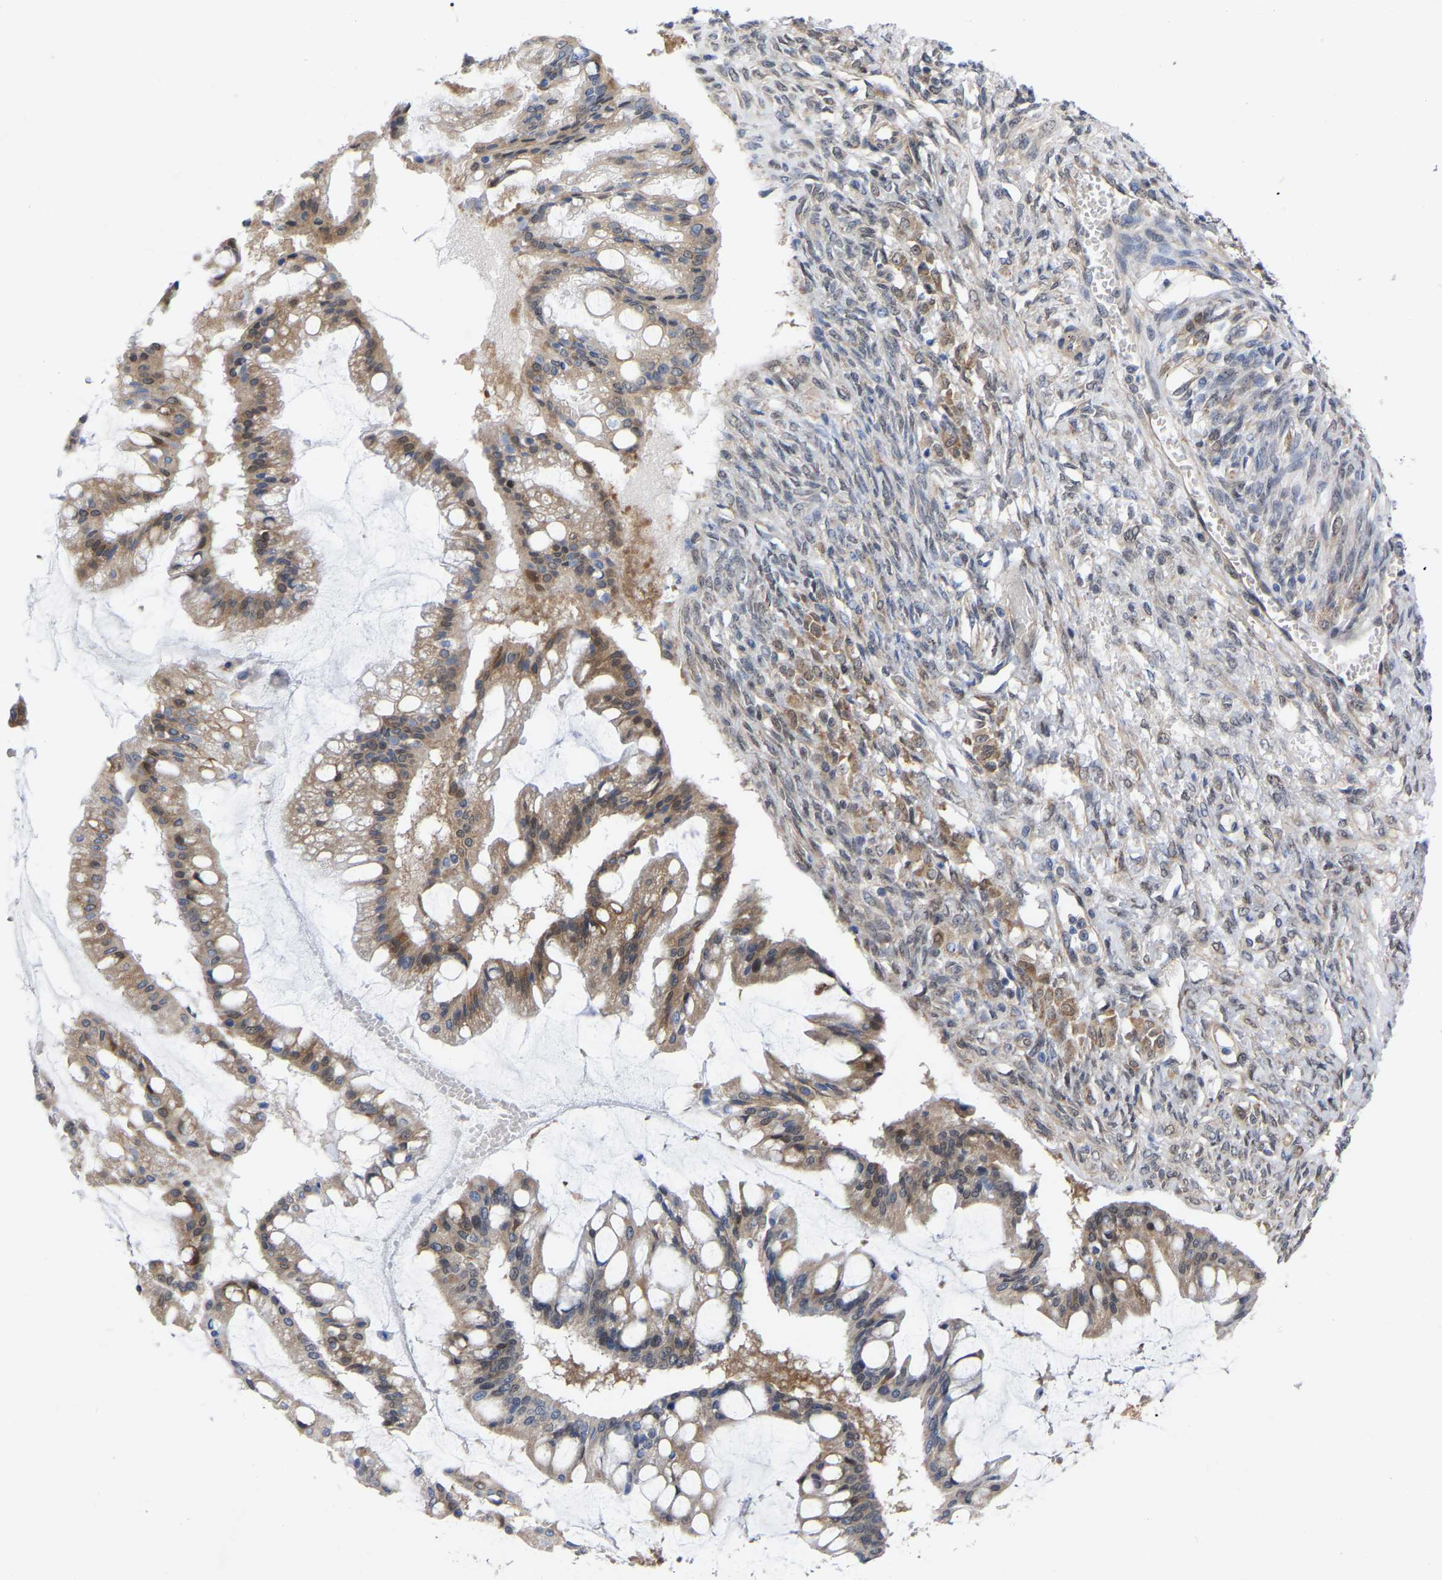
{"staining": {"intensity": "moderate", "quantity": ">75%", "location": "cytoplasmic/membranous,nuclear"}, "tissue": "ovarian cancer", "cell_type": "Tumor cells", "image_type": "cancer", "snomed": [{"axis": "morphology", "description": "Cystadenocarcinoma, mucinous, NOS"}, {"axis": "topography", "description": "Ovary"}], "caption": "Ovarian cancer (mucinous cystadenocarcinoma) stained with a protein marker demonstrates moderate staining in tumor cells.", "gene": "UBE4B", "patient": {"sex": "female", "age": 73}}